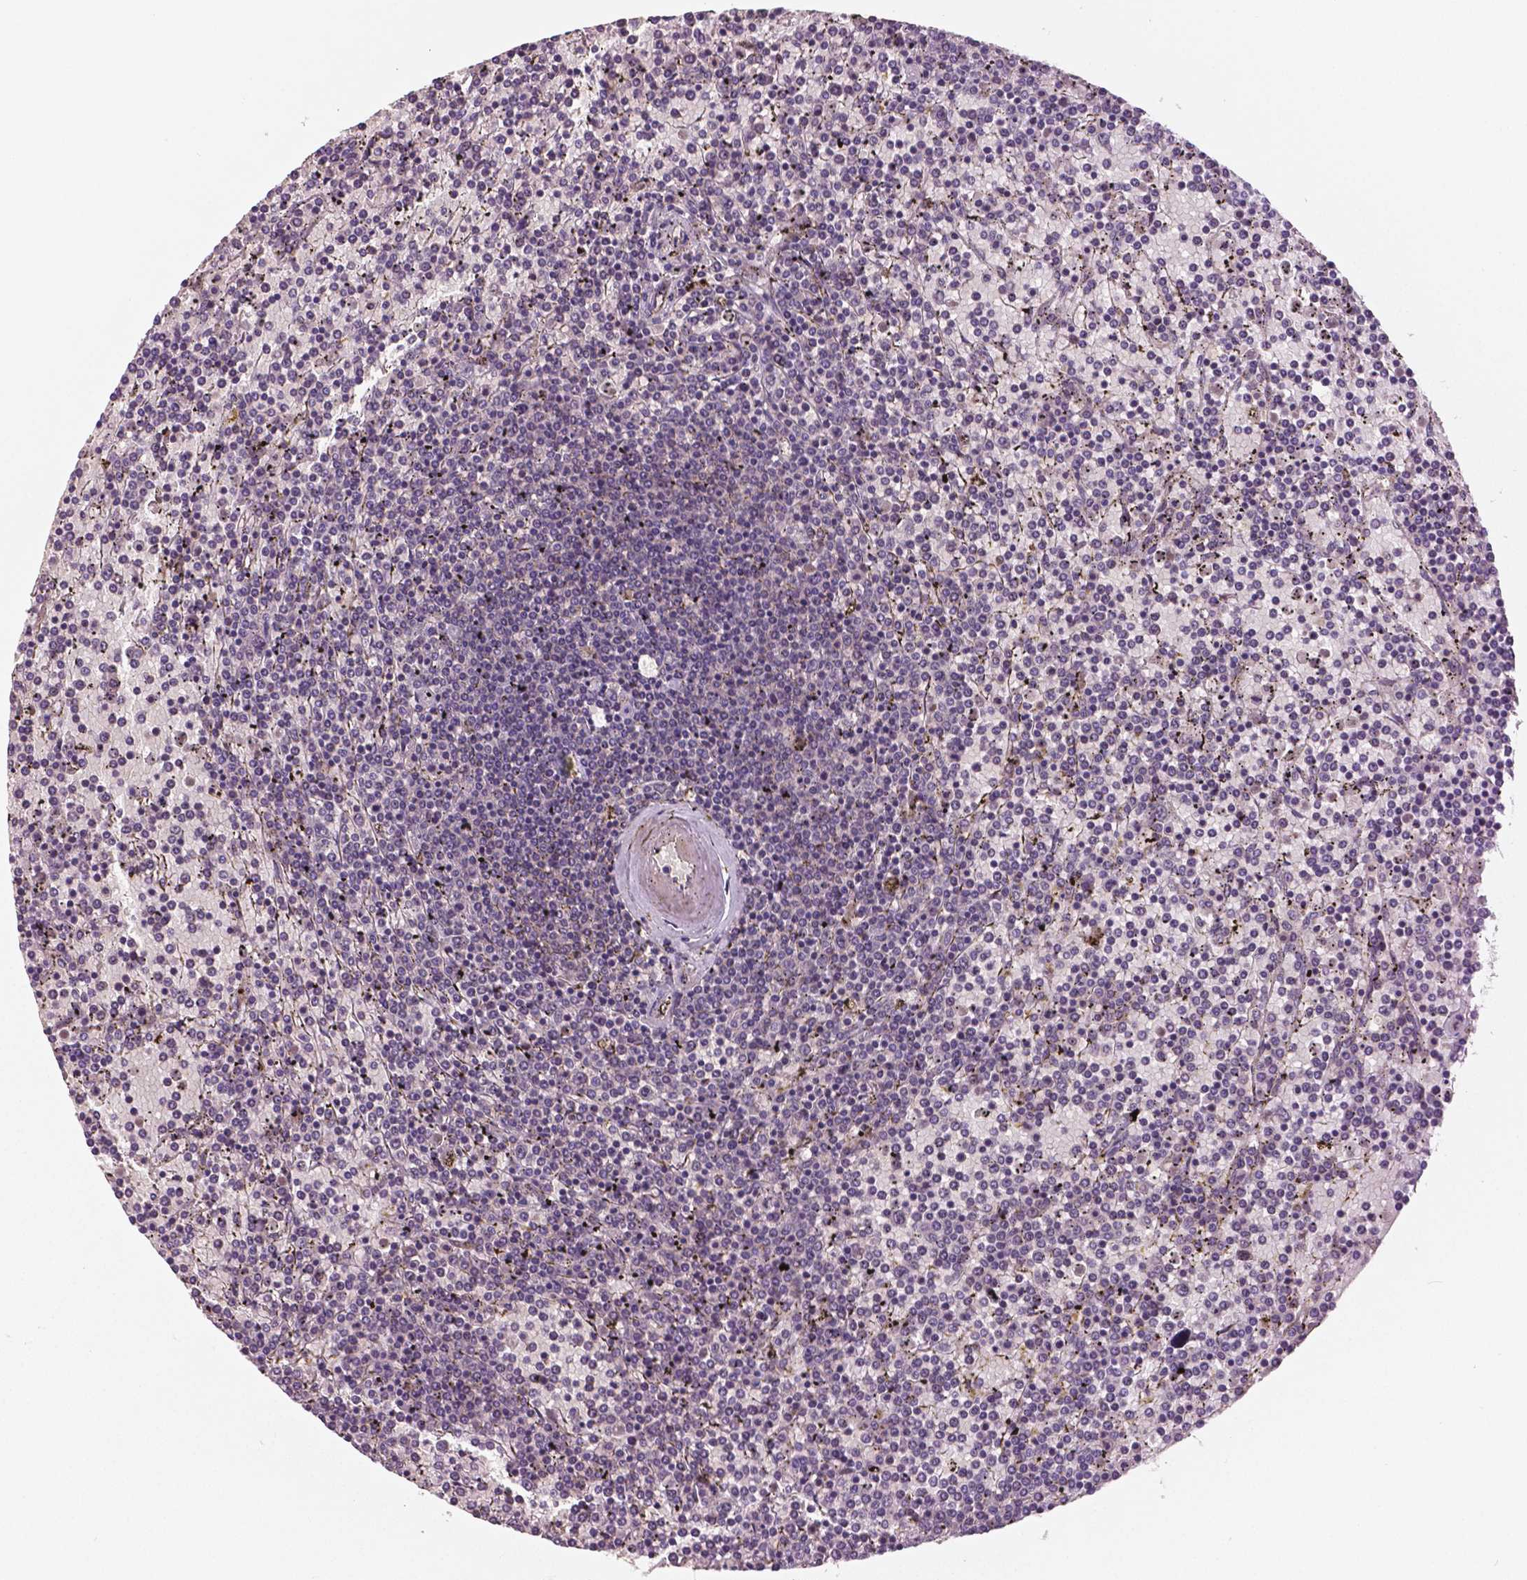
{"staining": {"intensity": "negative", "quantity": "none", "location": "none"}, "tissue": "lymphoma", "cell_type": "Tumor cells", "image_type": "cancer", "snomed": [{"axis": "morphology", "description": "Malignant lymphoma, non-Hodgkin's type, Low grade"}, {"axis": "topography", "description": "Spleen"}], "caption": "An image of low-grade malignant lymphoma, non-Hodgkin's type stained for a protein shows no brown staining in tumor cells.", "gene": "MKI67", "patient": {"sex": "female", "age": 77}}